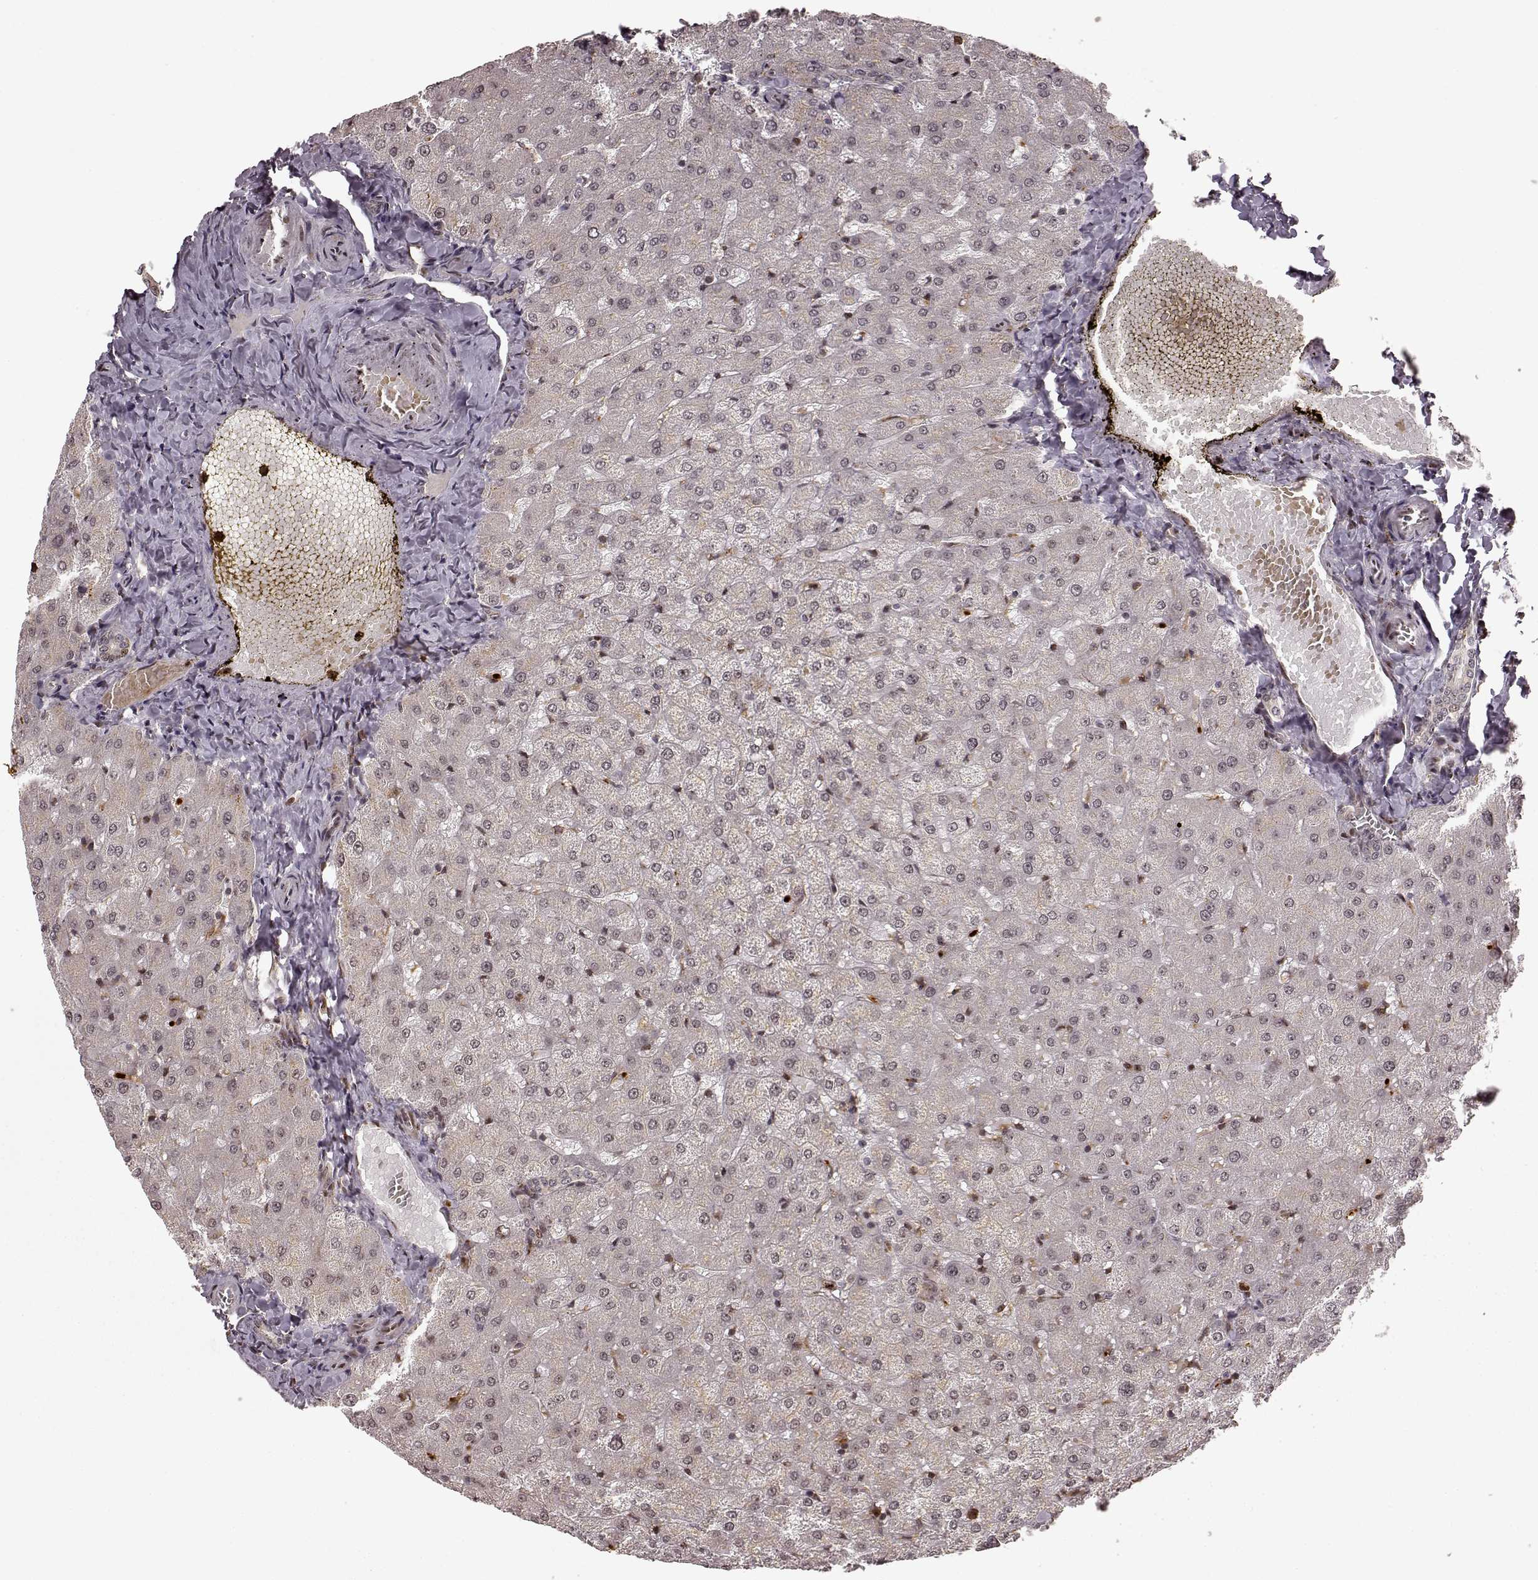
{"staining": {"intensity": "negative", "quantity": "none", "location": "none"}, "tissue": "liver", "cell_type": "Cholangiocytes", "image_type": "normal", "snomed": [{"axis": "morphology", "description": "Normal tissue, NOS"}, {"axis": "topography", "description": "Liver"}], "caption": "High power microscopy image of an IHC histopathology image of benign liver, revealing no significant expression in cholangiocytes. (DAB IHC visualized using brightfield microscopy, high magnification).", "gene": "SLC12A9", "patient": {"sex": "female", "age": 50}}